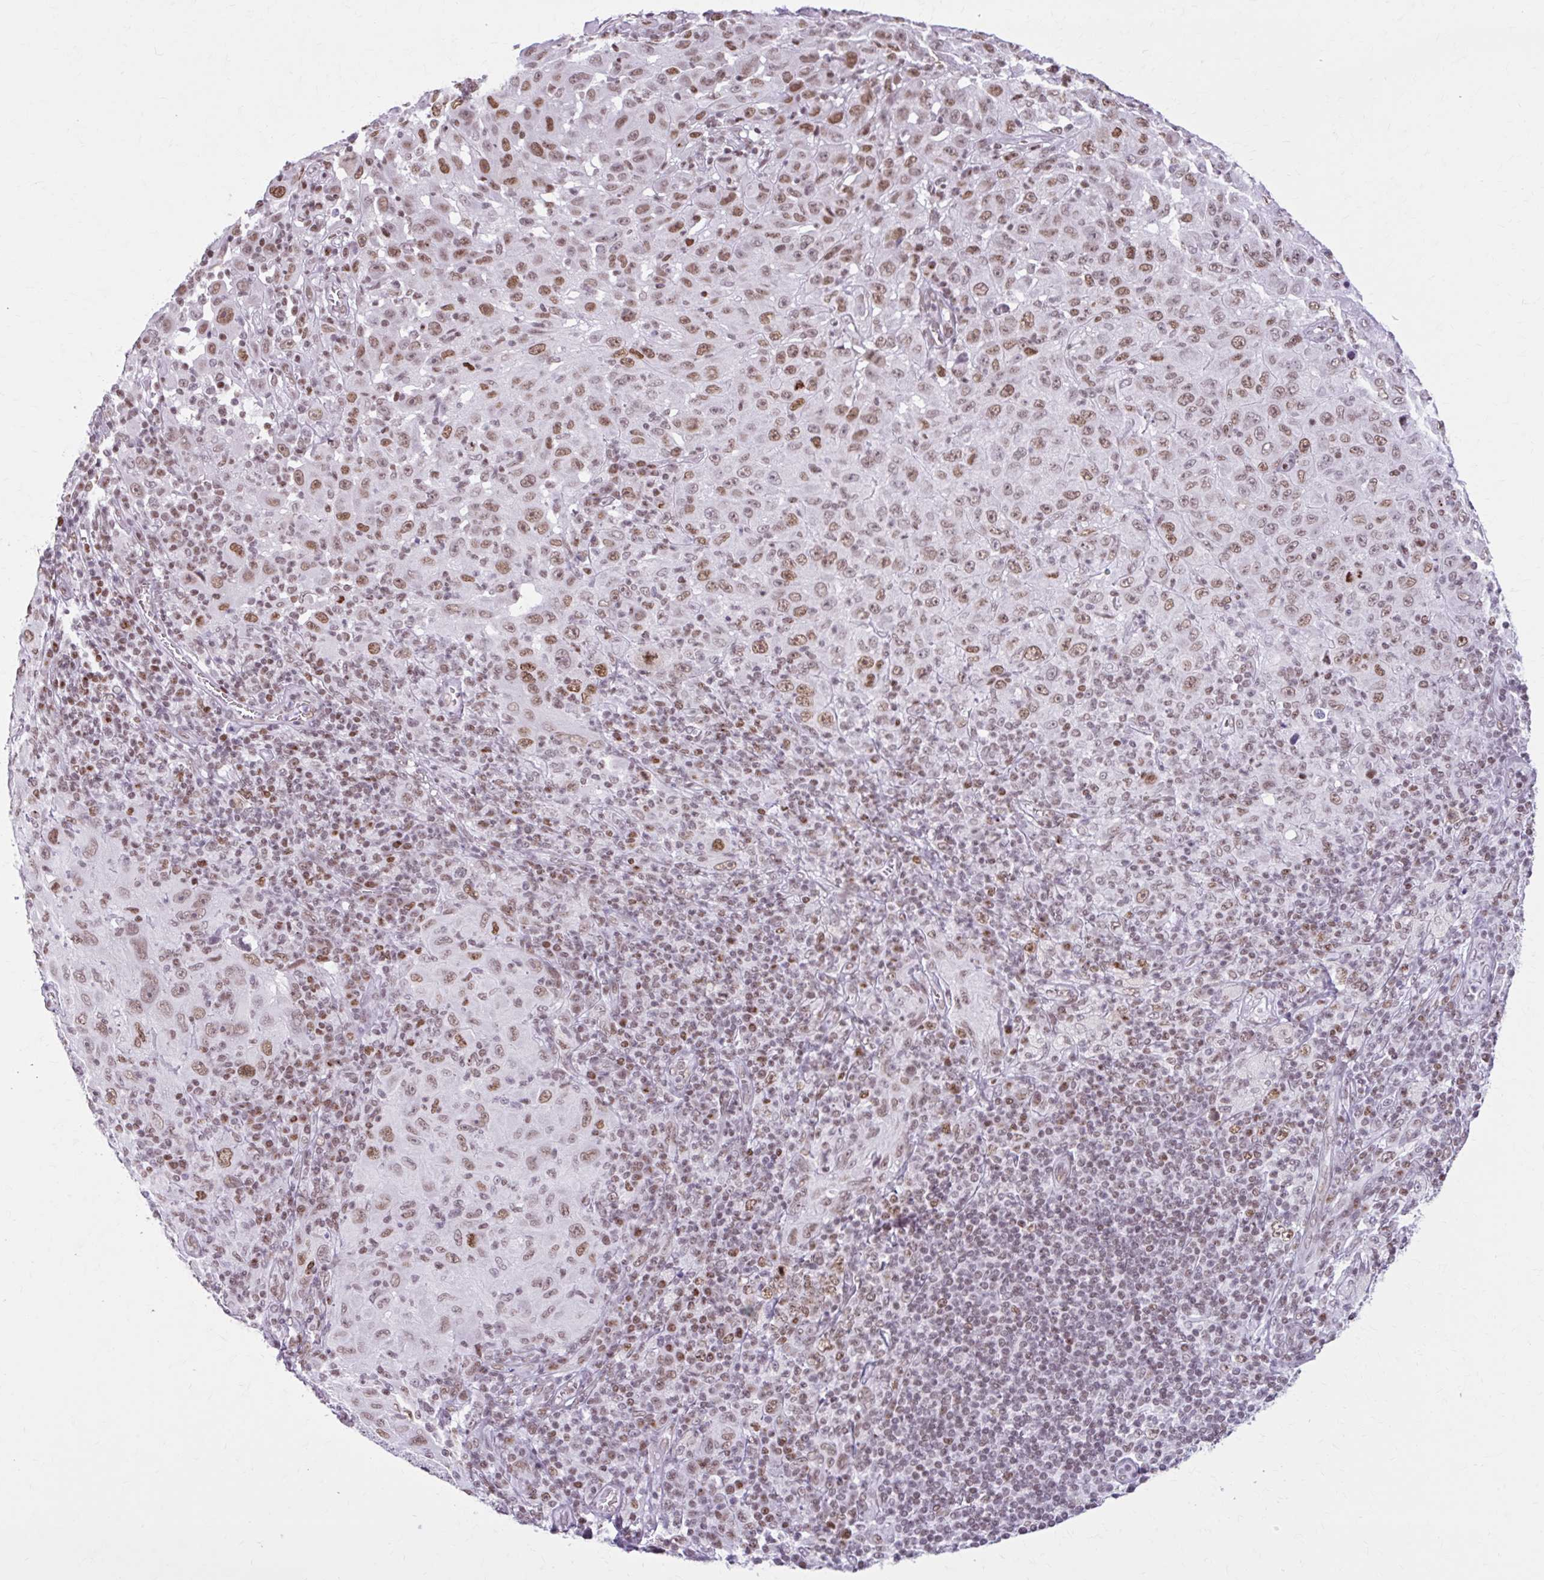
{"staining": {"intensity": "moderate", "quantity": ">75%", "location": "nuclear"}, "tissue": "melanoma", "cell_type": "Tumor cells", "image_type": "cancer", "snomed": [{"axis": "morphology", "description": "Malignant melanoma, NOS"}, {"axis": "topography", "description": "Skin"}], "caption": "The image demonstrates immunohistochemical staining of melanoma. There is moderate nuclear staining is identified in approximately >75% of tumor cells. The protein of interest is stained brown, and the nuclei are stained in blue (DAB IHC with brightfield microscopy, high magnification).", "gene": "PABIR1", "patient": {"sex": "female", "age": 91}}